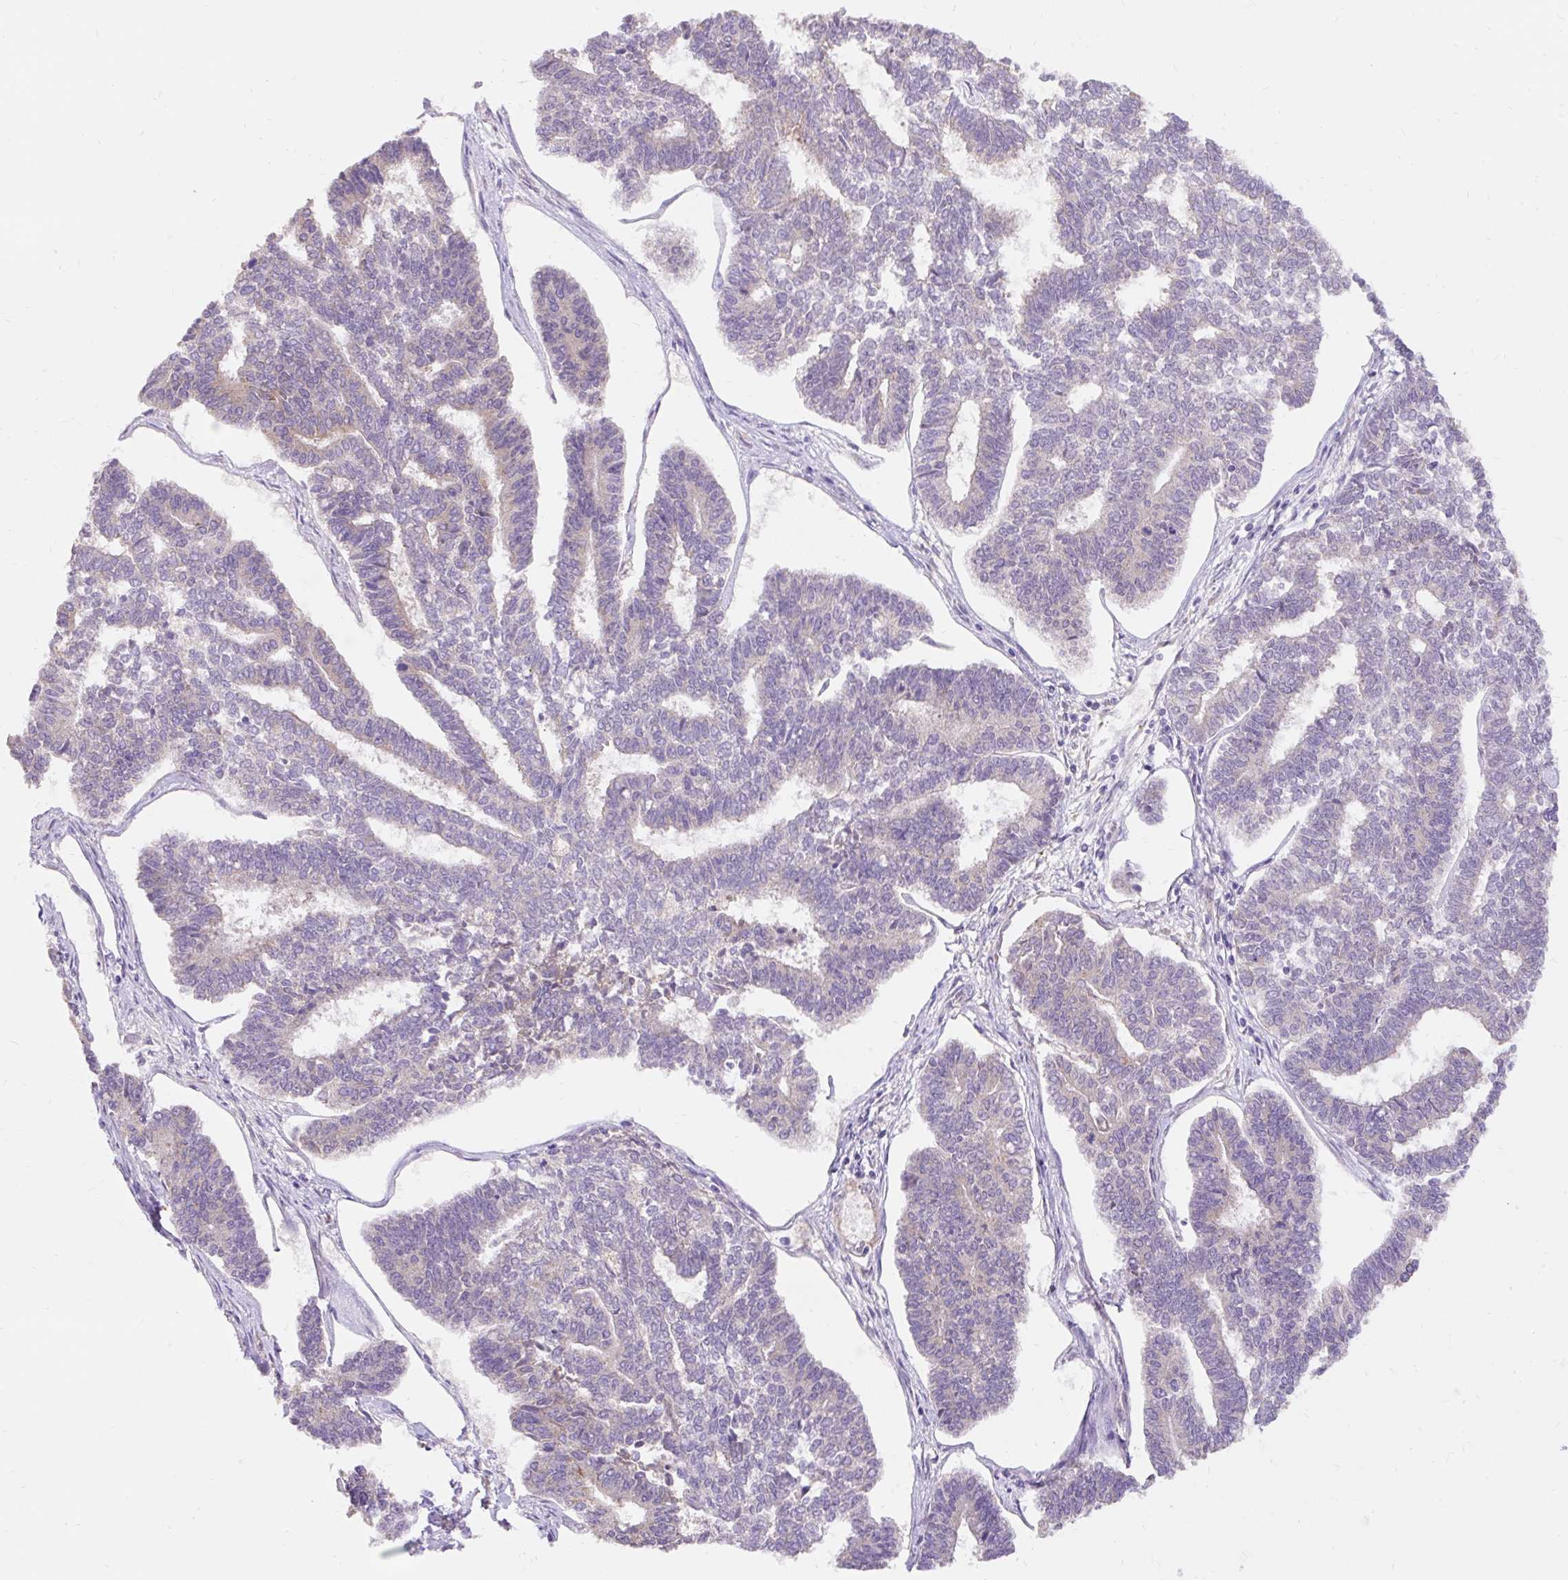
{"staining": {"intensity": "negative", "quantity": "none", "location": "none"}, "tissue": "endometrial cancer", "cell_type": "Tumor cells", "image_type": "cancer", "snomed": [{"axis": "morphology", "description": "Adenocarcinoma, NOS"}, {"axis": "topography", "description": "Endometrium"}], "caption": "The immunohistochemistry (IHC) histopathology image has no significant expression in tumor cells of endometrial adenocarcinoma tissue. Nuclei are stained in blue.", "gene": "SEC63", "patient": {"sex": "female", "age": 70}}